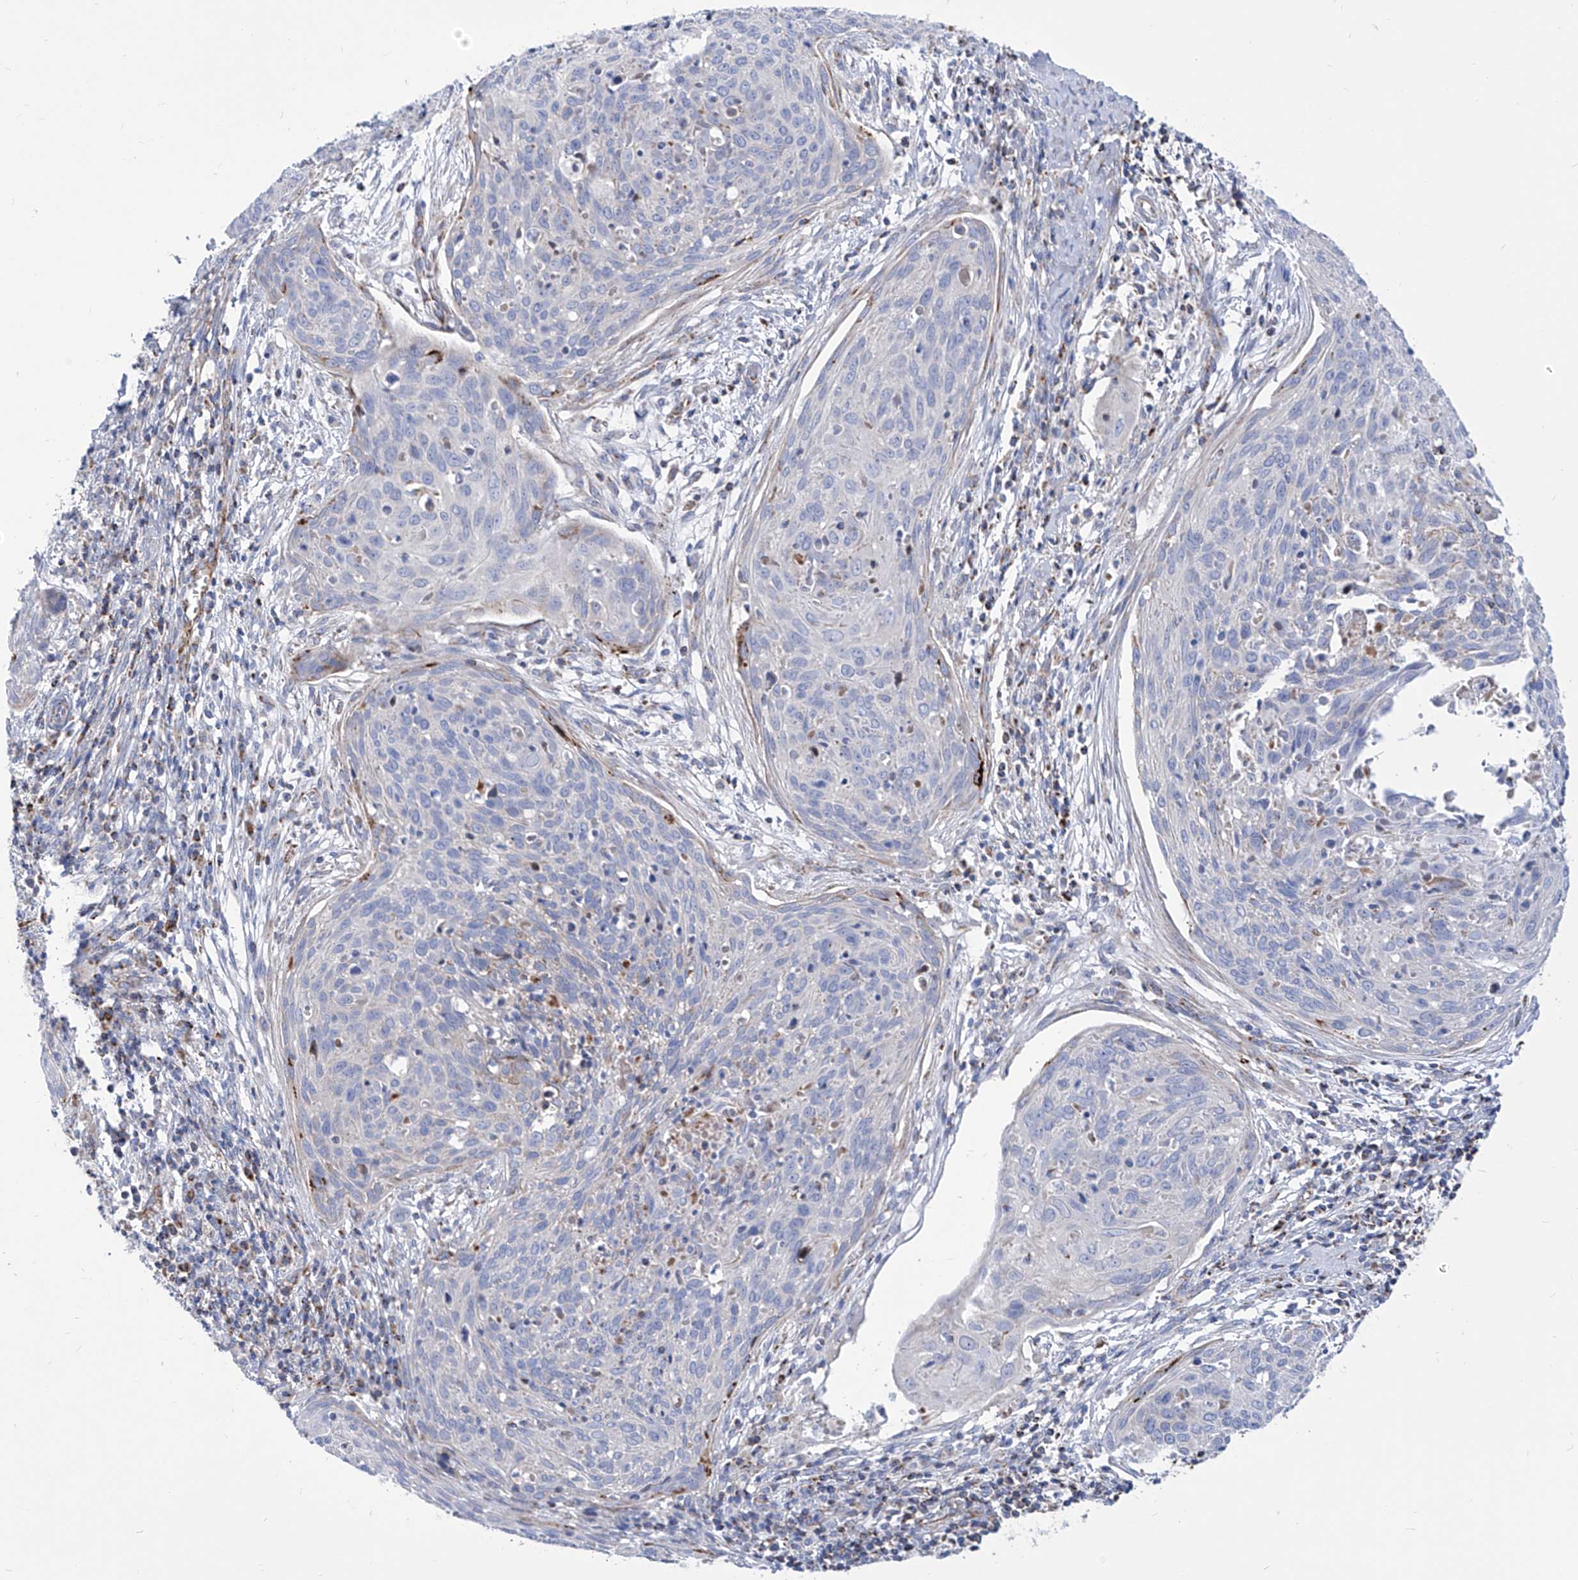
{"staining": {"intensity": "weak", "quantity": "25%-75%", "location": "cytoplasmic/membranous"}, "tissue": "cervical cancer", "cell_type": "Tumor cells", "image_type": "cancer", "snomed": [{"axis": "morphology", "description": "Squamous cell carcinoma, NOS"}, {"axis": "topography", "description": "Cervix"}], "caption": "A high-resolution photomicrograph shows IHC staining of cervical cancer, which reveals weak cytoplasmic/membranous positivity in approximately 25%-75% of tumor cells.", "gene": "SRBD1", "patient": {"sex": "female", "age": 38}}